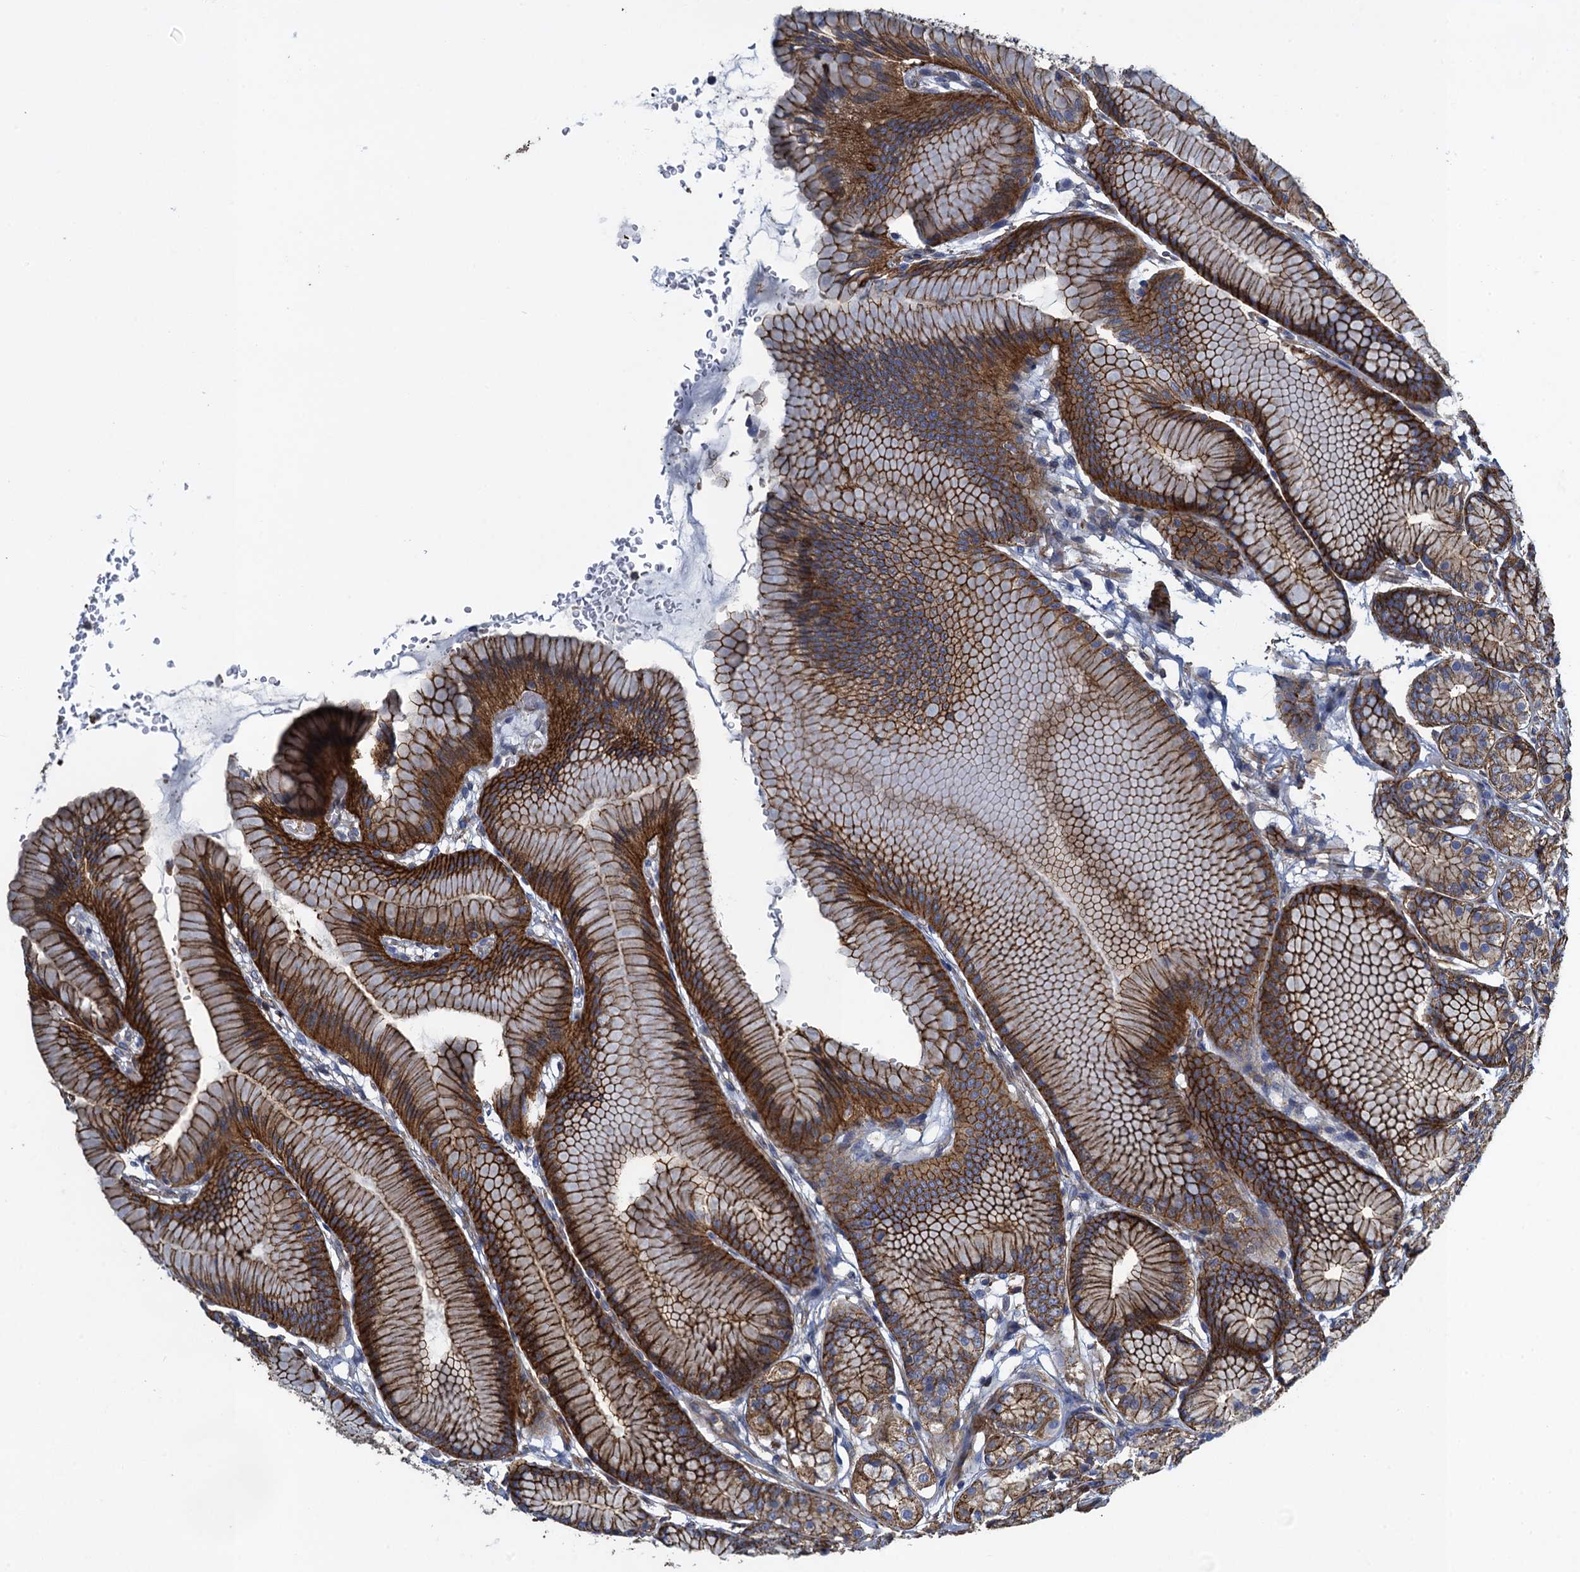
{"staining": {"intensity": "strong", "quantity": "25%-75%", "location": "cytoplasmic/membranous"}, "tissue": "stomach", "cell_type": "Glandular cells", "image_type": "normal", "snomed": [{"axis": "morphology", "description": "Normal tissue, NOS"}, {"axis": "morphology", "description": "Adenocarcinoma, NOS"}, {"axis": "morphology", "description": "Adenocarcinoma, High grade"}, {"axis": "topography", "description": "Stomach, upper"}, {"axis": "topography", "description": "Stomach"}], "caption": "Immunohistochemical staining of unremarkable stomach displays high levels of strong cytoplasmic/membranous positivity in approximately 25%-75% of glandular cells. (Stains: DAB (3,3'-diaminobenzidine) in brown, nuclei in blue, Microscopy: brightfield microscopy at high magnification).", "gene": "PROSER2", "patient": {"sex": "female", "age": 65}}